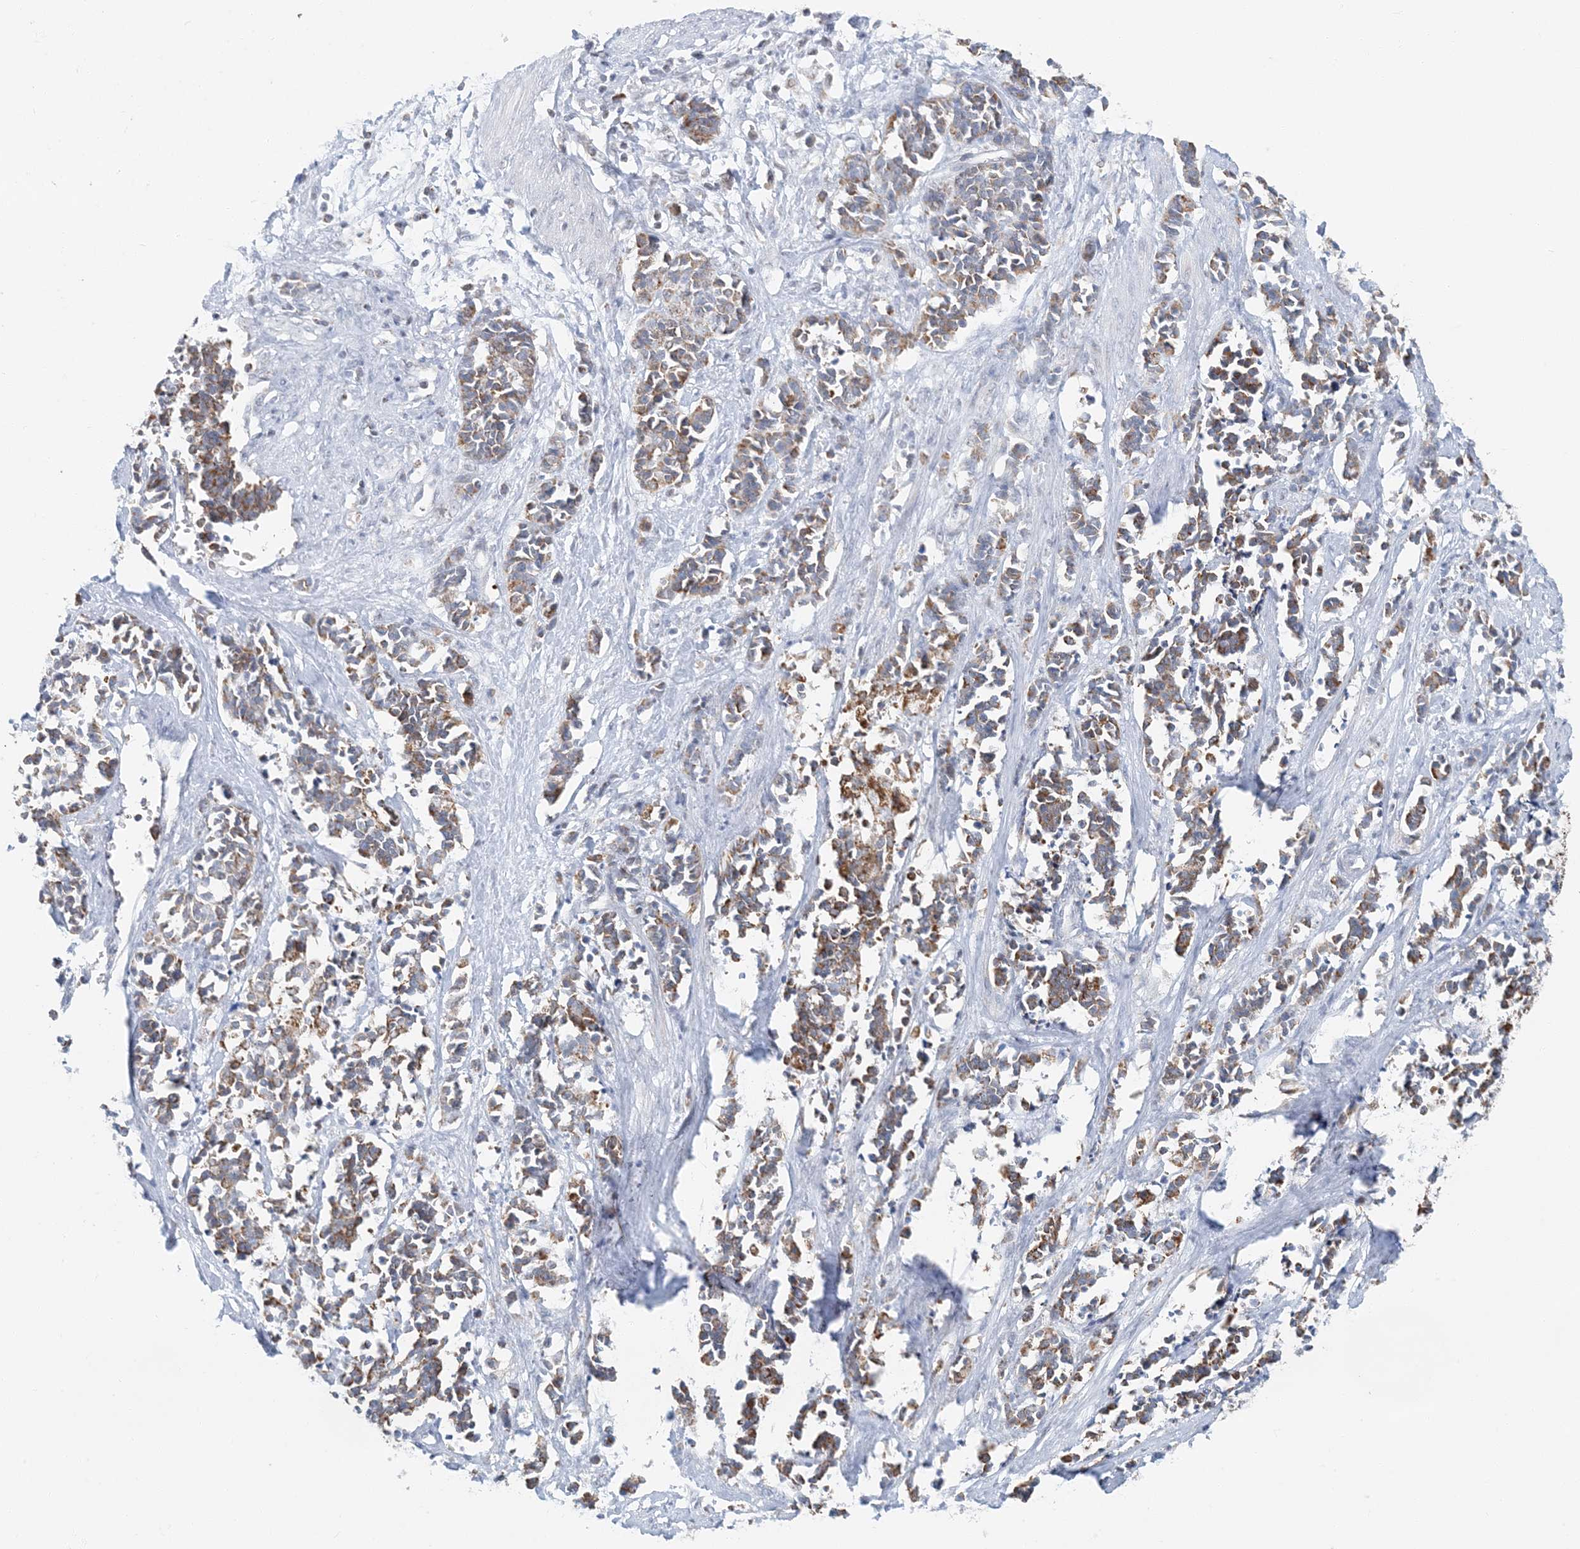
{"staining": {"intensity": "moderate", "quantity": ">75%", "location": "cytoplasmic/membranous"}, "tissue": "cervical cancer", "cell_type": "Tumor cells", "image_type": "cancer", "snomed": [{"axis": "morphology", "description": "Squamous cell carcinoma, NOS"}, {"axis": "topography", "description": "Cervix"}], "caption": "Immunohistochemical staining of human cervical squamous cell carcinoma reveals moderate cytoplasmic/membranous protein staining in approximately >75% of tumor cells.", "gene": "BDH1", "patient": {"sex": "female", "age": 35}}